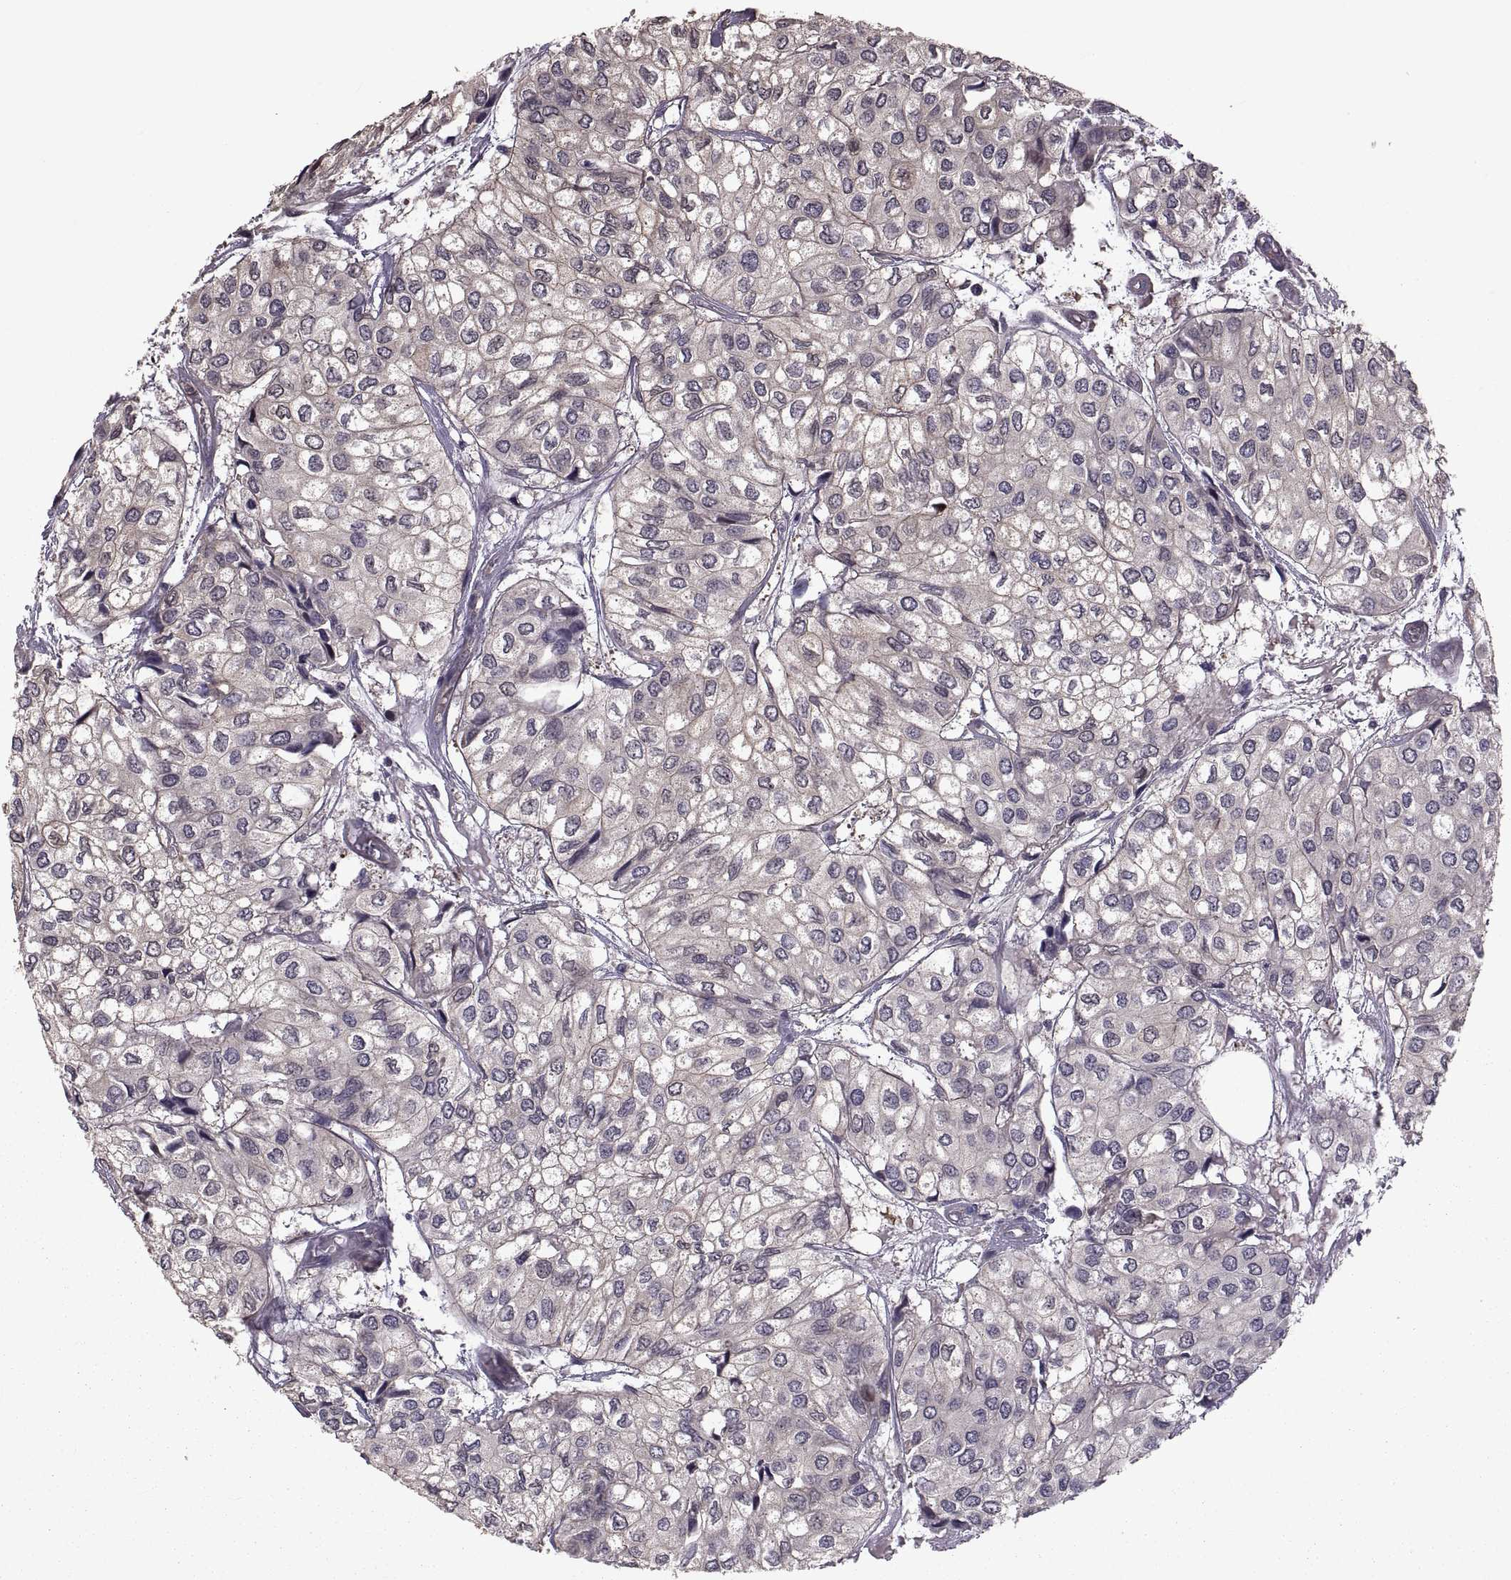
{"staining": {"intensity": "negative", "quantity": "none", "location": "none"}, "tissue": "urothelial cancer", "cell_type": "Tumor cells", "image_type": "cancer", "snomed": [{"axis": "morphology", "description": "Urothelial carcinoma, High grade"}, {"axis": "topography", "description": "Urinary bladder"}], "caption": "This is an immunohistochemistry image of high-grade urothelial carcinoma. There is no positivity in tumor cells.", "gene": "PMM2", "patient": {"sex": "male", "age": 73}}